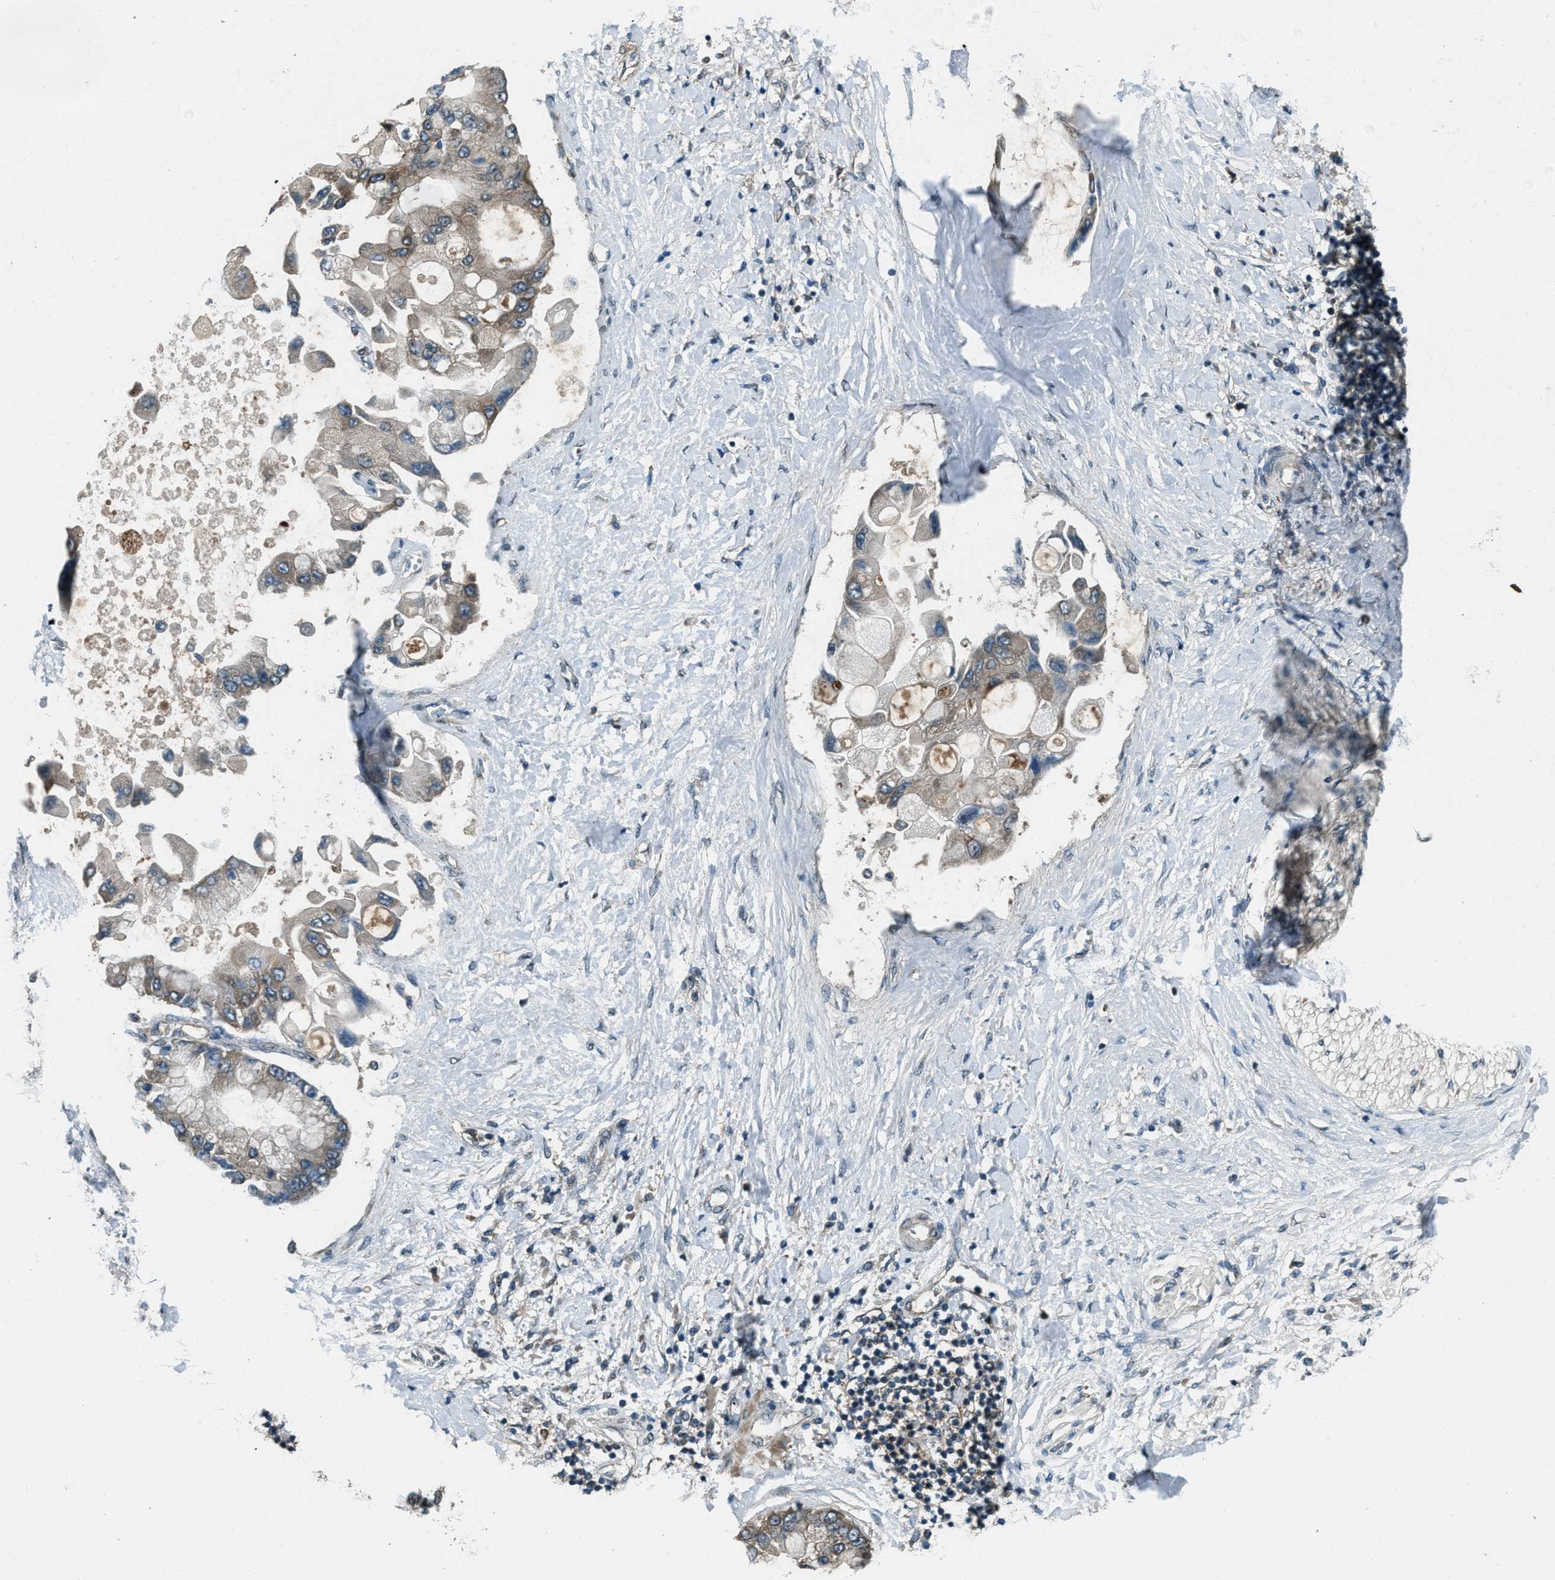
{"staining": {"intensity": "weak", "quantity": "<25%", "location": "cytoplasmic/membranous"}, "tissue": "liver cancer", "cell_type": "Tumor cells", "image_type": "cancer", "snomed": [{"axis": "morphology", "description": "Cholangiocarcinoma"}, {"axis": "topography", "description": "Liver"}], "caption": "Liver cholangiocarcinoma stained for a protein using immunohistochemistry (IHC) reveals no expression tumor cells.", "gene": "SVIL", "patient": {"sex": "male", "age": 50}}